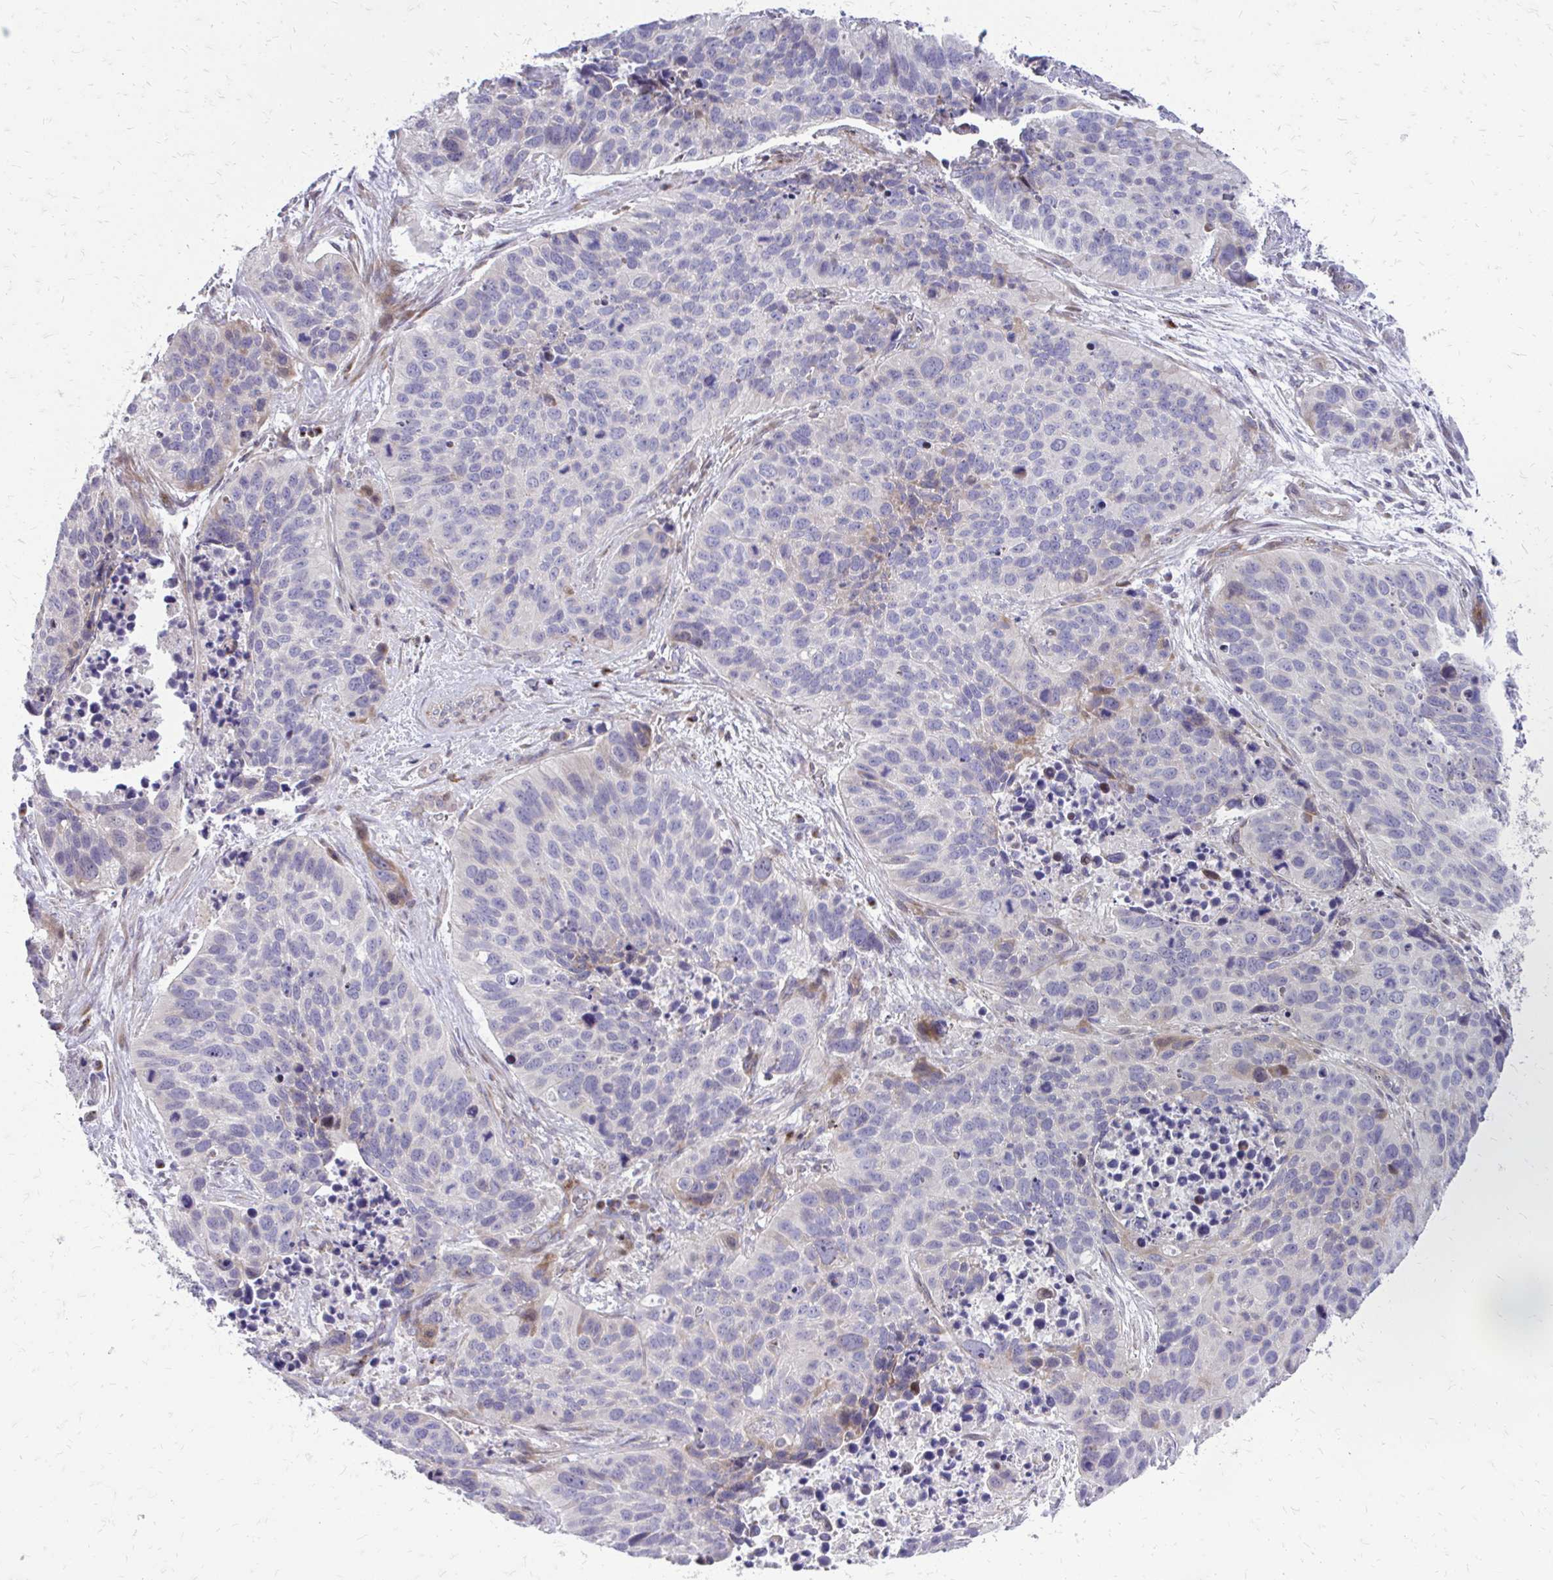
{"staining": {"intensity": "negative", "quantity": "none", "location": "none"}, "tissue": "lung cancer", "cell_type": "Tumor cells", "image_type": "cancer", "snomed": [{"axis": "morphology", "description": "Squamous cell carcinoma, NOS"}, {"axis": "topography", "description": "Lung"}], "caption": "A photomicrograph of human lung cancer is negative for staining in tumor cells.", "gene": "FUNDC2", "patient": {"sex": "male", "age": 62}}